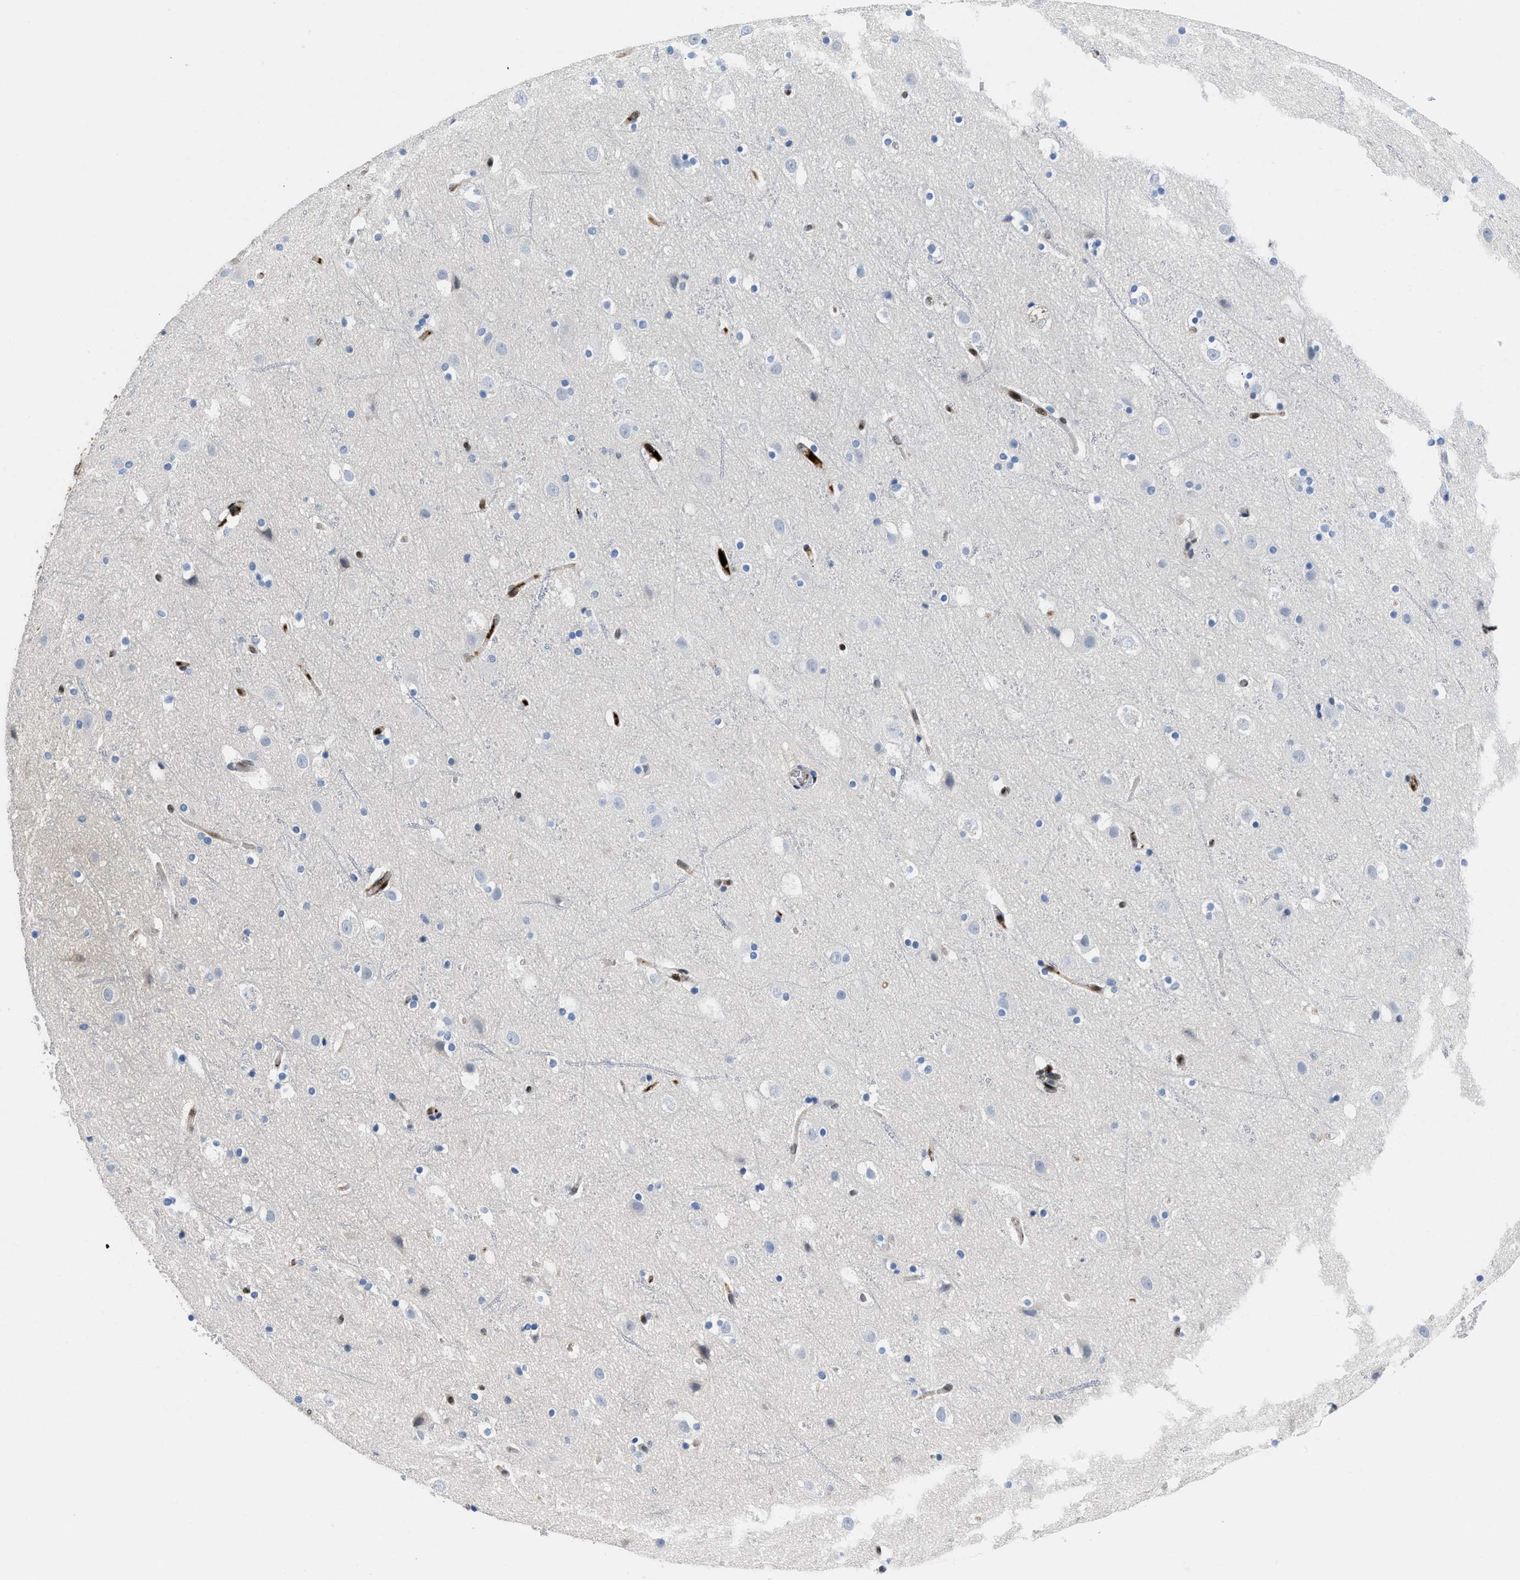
{"staining": {"intensity": "strong", "quantity": ">75%", "location": "cytoplasmic/membranous,nuclear"}, "tissue": "cerebral cortex", "cell_type": "Endothelial cells", "image_type": "normal", "snomed": [{"axis": "morphology", "description": "Normal tissue, NOS"}, {"axis": "topography", "description": "Cerebral cortex"}], "caption": "High-magnification brightfield microscopy of benign cerebral cortex stained with DAB (brown) and counterstained with hematoxylin (blue). endothelial cells exhibit strong cytoplasmic/membranous,nuclear staining is present in approximately>75% of cells.", "gene": "LEF1", "patient": {"sex": "male", "age": 45}}